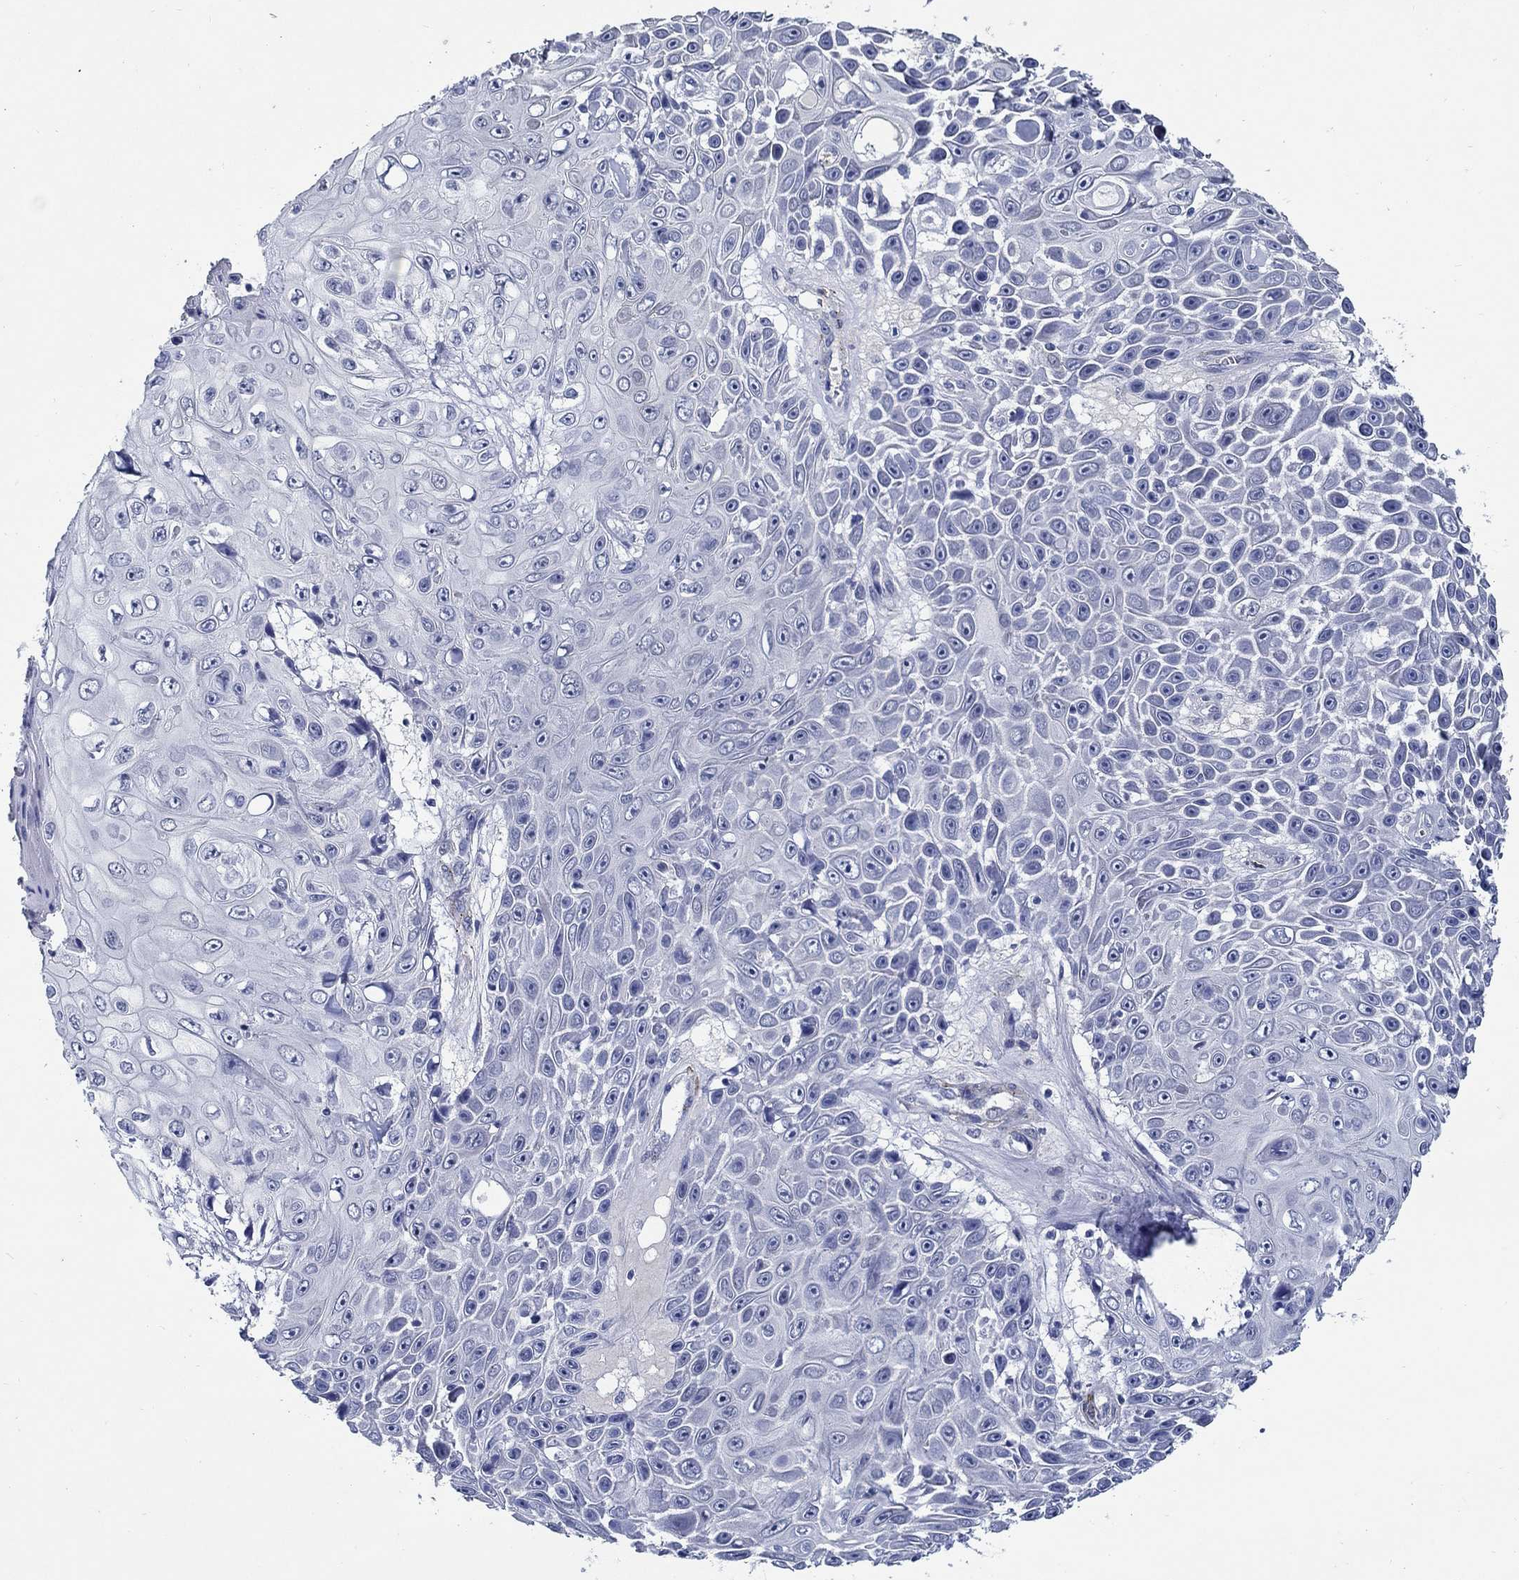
{"staining": {"intensity": "negative", "quantity": "none", "location": "none"}, "tissue": "skin cancer", "cell_type": "Tumor cells", "image_type": "cancer", "snomed": [{"axis": "morphology", "description": "Squamous cell carcinoma, NOS"}, {"axis": "topography", "description": "Skin"}], "caption": "The image shows no significant staining in tumor cells of skin squamous cell carcinoma. (DAB immunohistochemistry, high magnification).", "gene": "MC2R", "patient": {"sex": "male", "age": 82}}